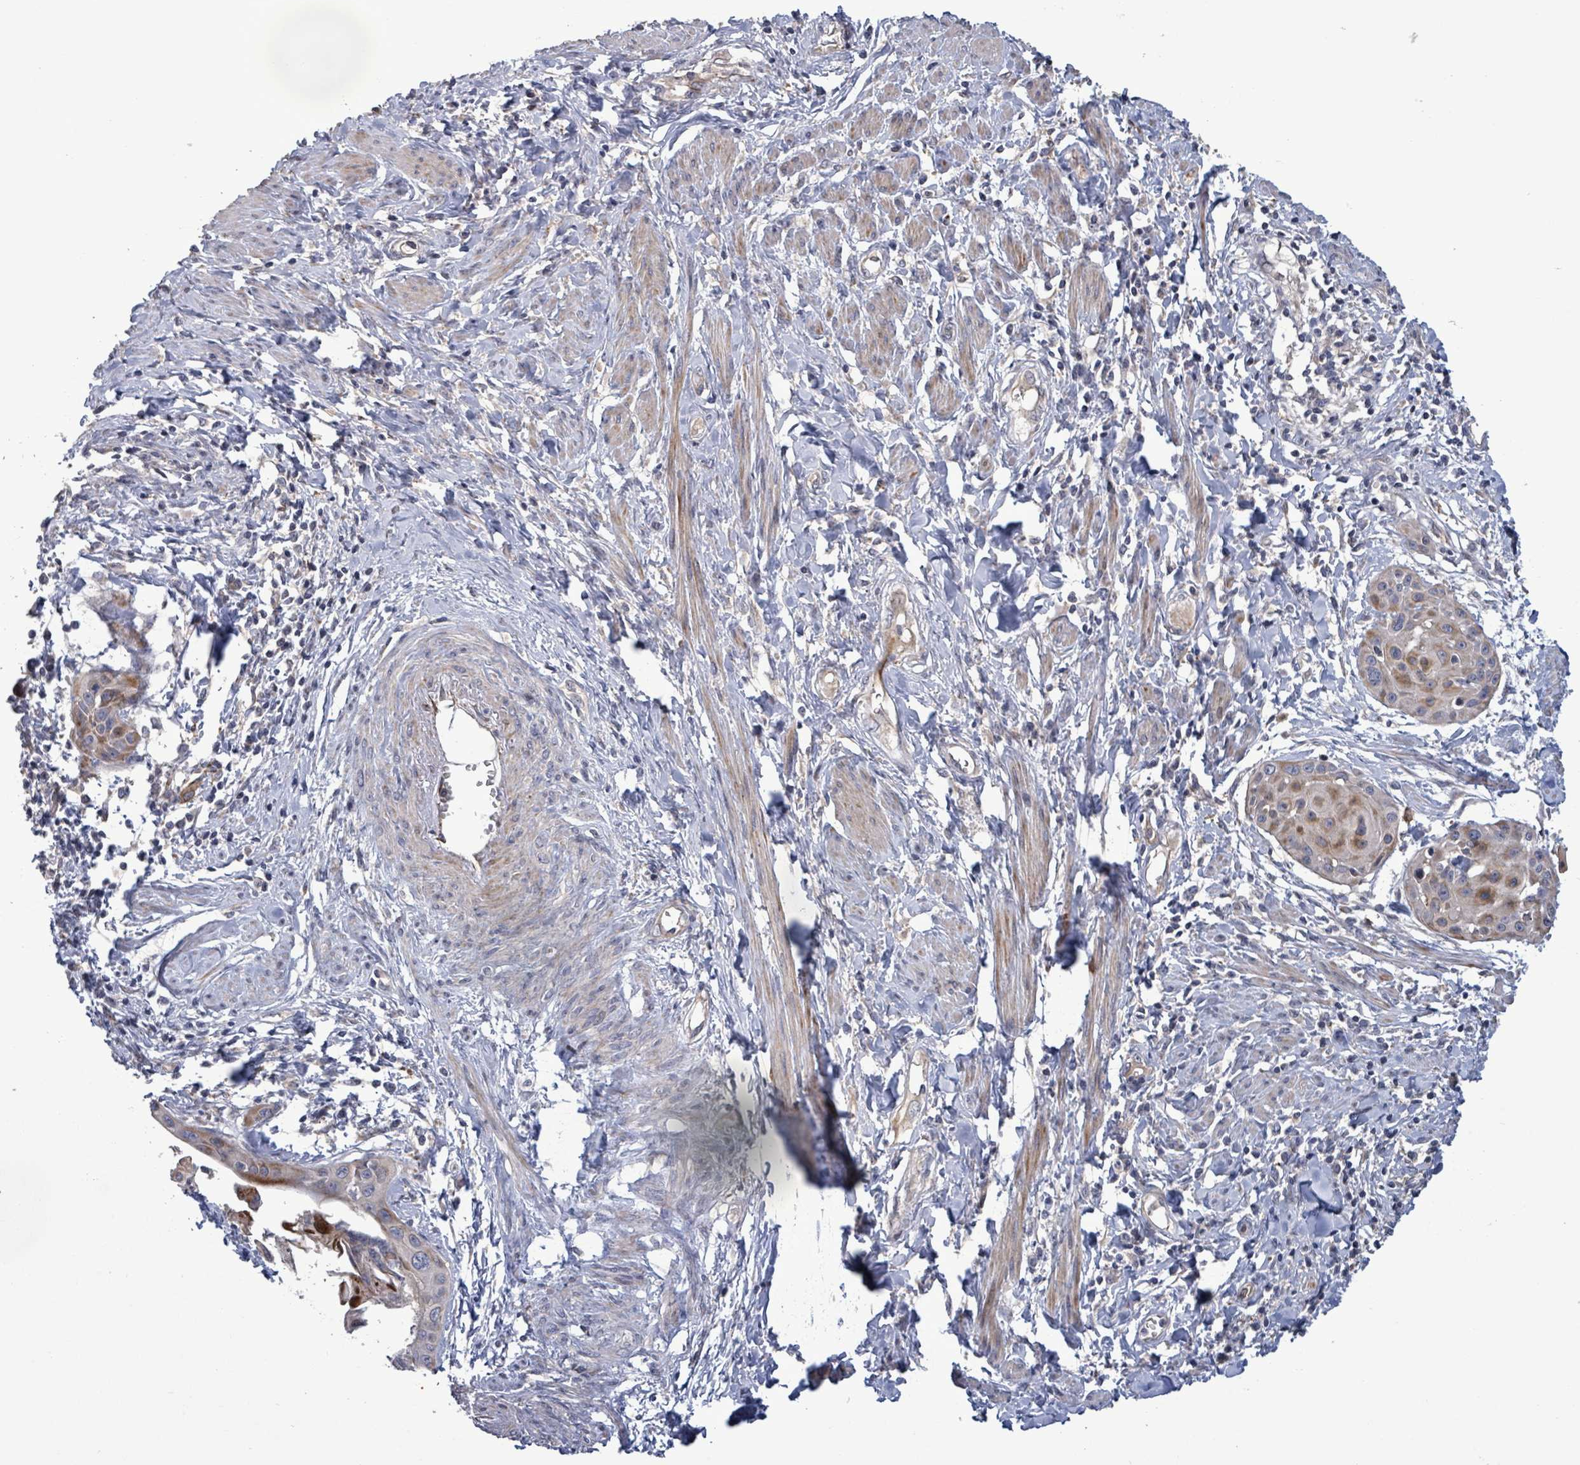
{"staining": {"intensity": "moderate", "quantity": "25%-75%", "location": "cytoplasmic/membranous"}, "tissue": "cervical cancer", "cell_type": "Tumor cells", "image_type": "cancer", "snomed": [{"axis": "morphology", "description": "Squamous cell carcinoma, NOS"}, {"axis": "topography", "description": "Cervix"}], "caption": "About 25%-75% of tumor cells in human squamous cell carcinoma (cervical) show moderate cytoplasmic/membranous protein staining as visualized by brown immunohistochemical staining.", "gene": "DIPK2A", "patient": {"sex": "female", "age": 57}}